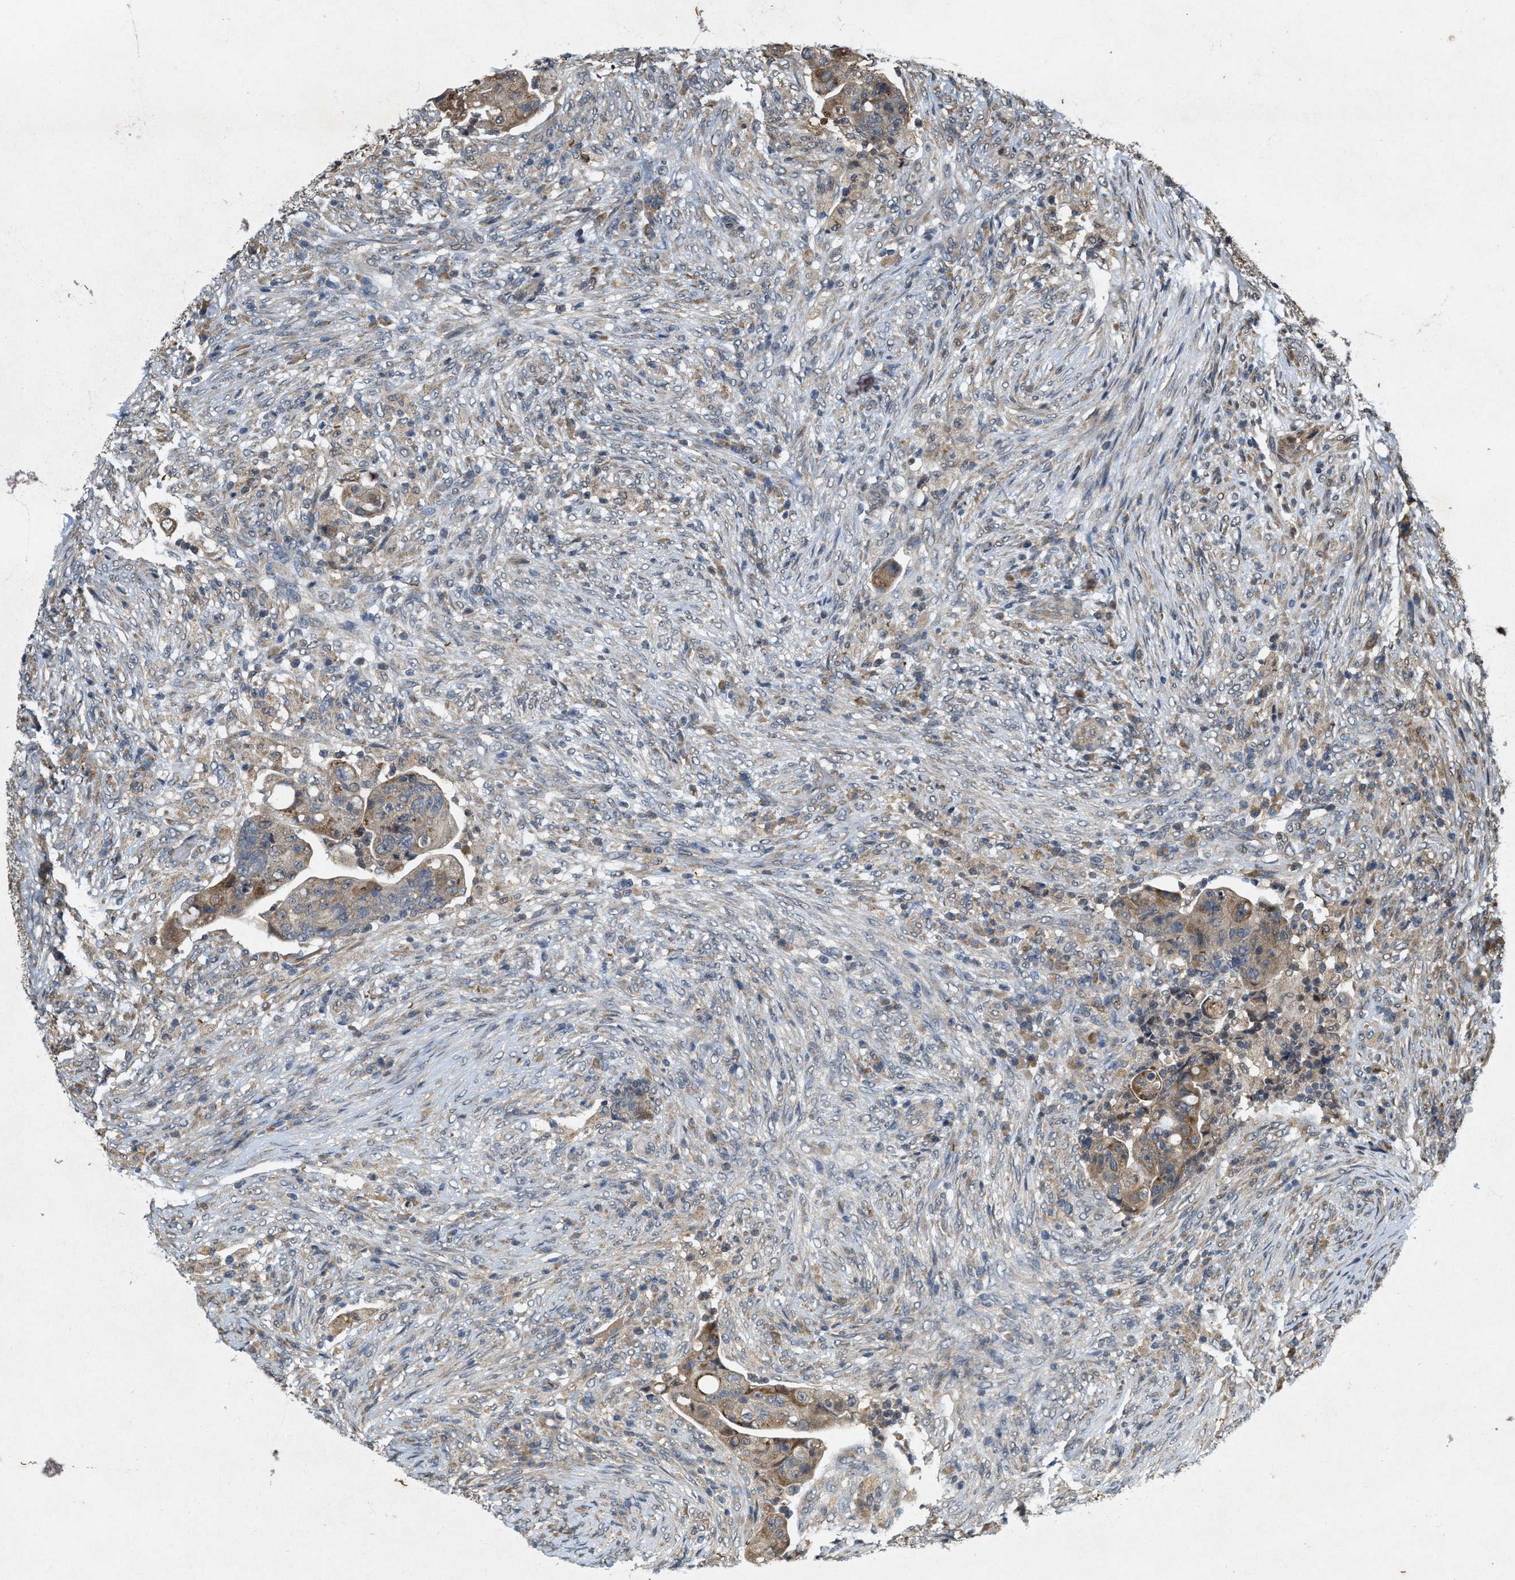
{"staining": {"intensity": "moderate", "quantity": "25%-75%", "location": "cytoplasmic/membranous"}, "tissue": "colorectal cancer", "cell_type": "Tumor cells", "image_type": "cancer", "snomed": [{"axis": "morphology", "description": "Adenocarcinoma, NOS"}, {"axis": "topography", "description": "Rectum"}], "caption": "Colorectal cancer tissue exhibits moderate cytoplasmic/membranous positivity in approximately 25%-75% of tumor cells, visualized by immunohistochemistry.", "gene": "KIF21A", "patient": {"sex": "female", "age": 71}}